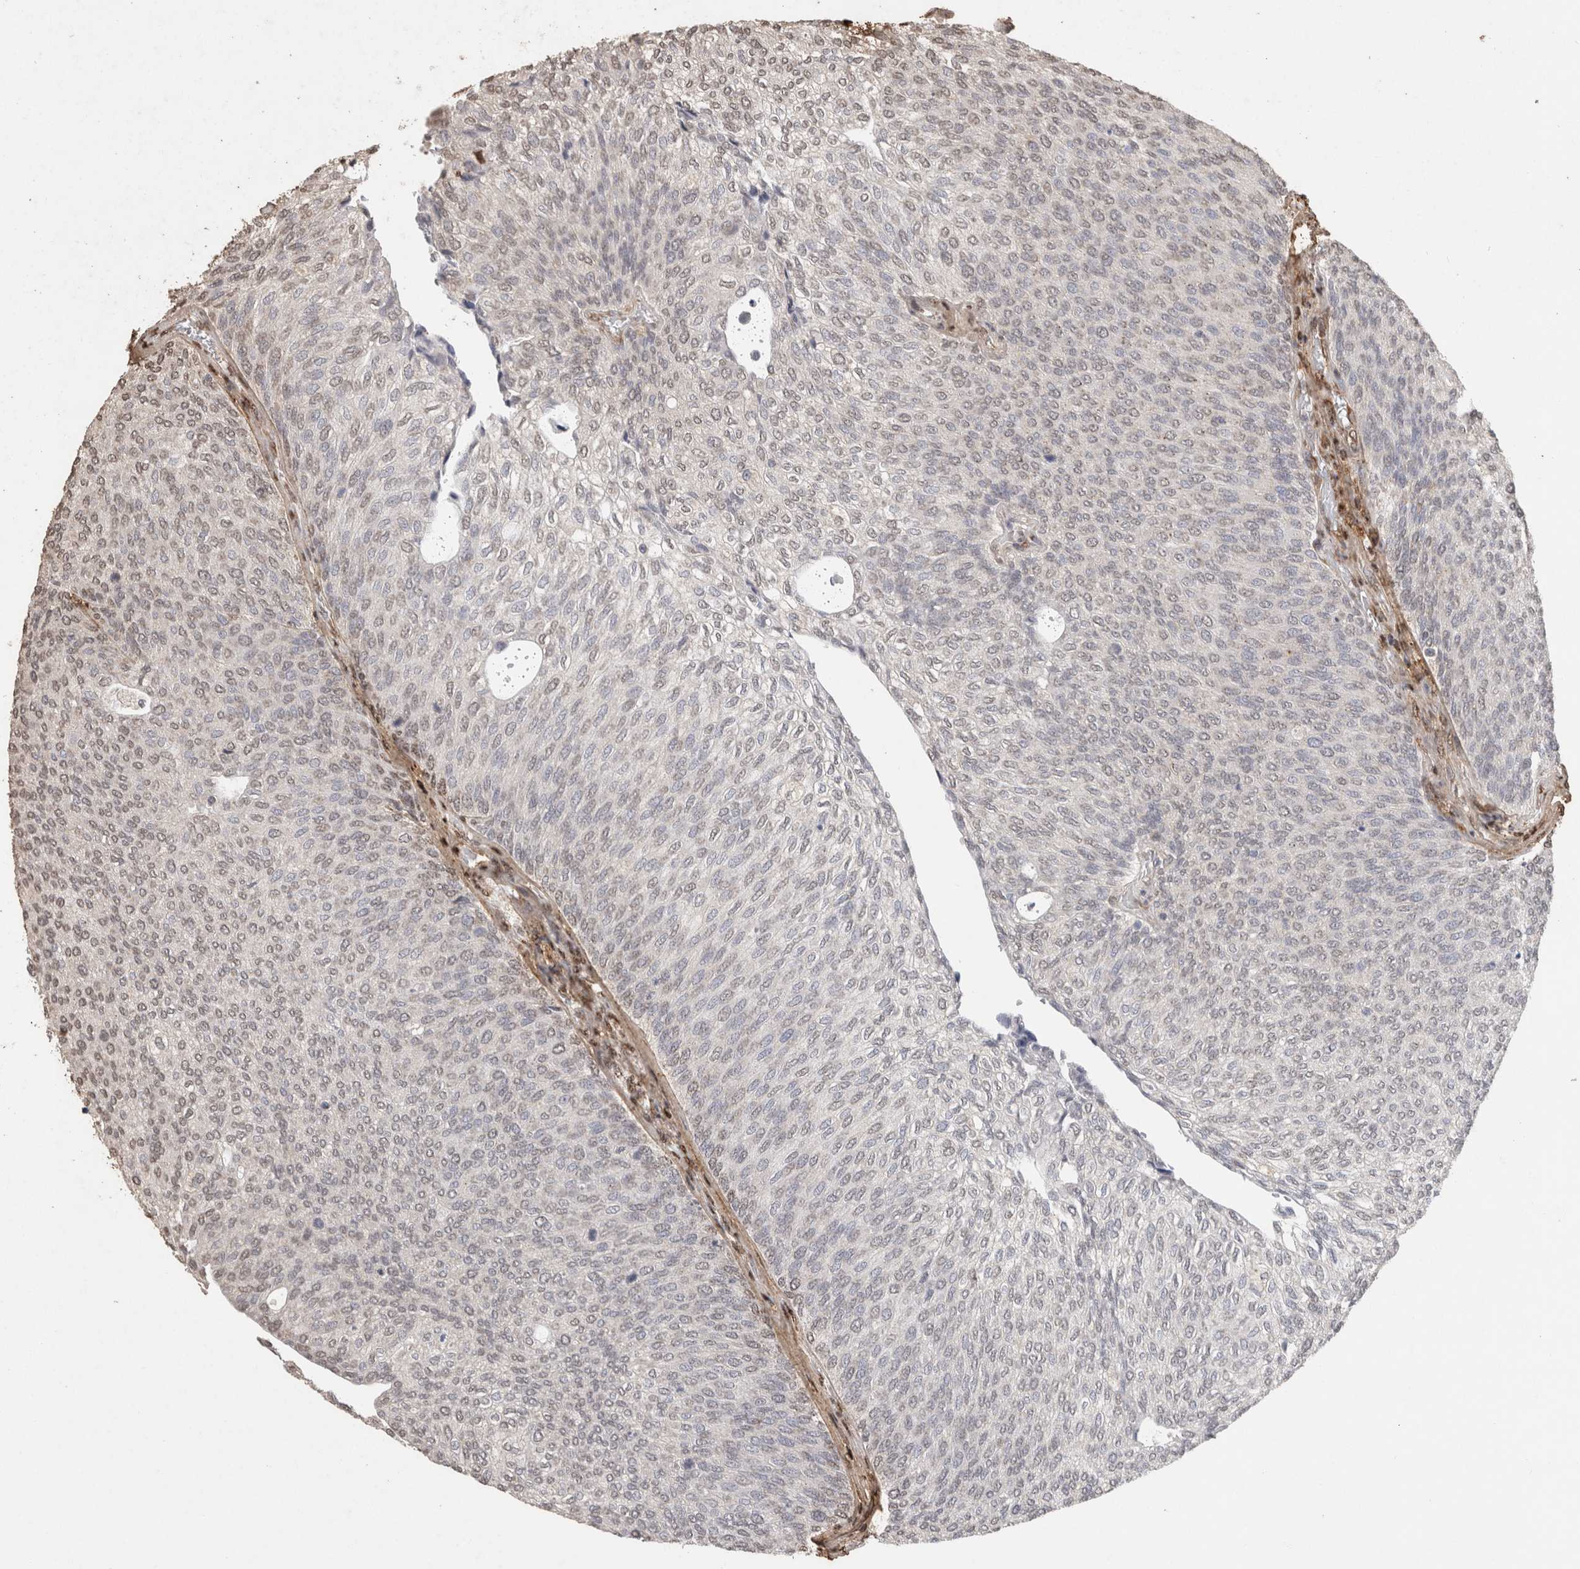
{"staining": {"intensity": "negative", "quantity": "none", "location": "none"}, "tissue": "urothelial cancer", "cell_type": "Tumor cells", "image_type": "cancer", "snomed": [{"axis": "morphology", "description": "Urothelial carcinoma, Low grade"}, {"axis": "topography", "description": "Urinary bladder"}], "caption": "This is an immunohistochemistry micrograph of urothelial cancer. There is no staining in tumor cells.", "gene": "C1QTNF5", "patient": {"sex": "female", "age": 79}}